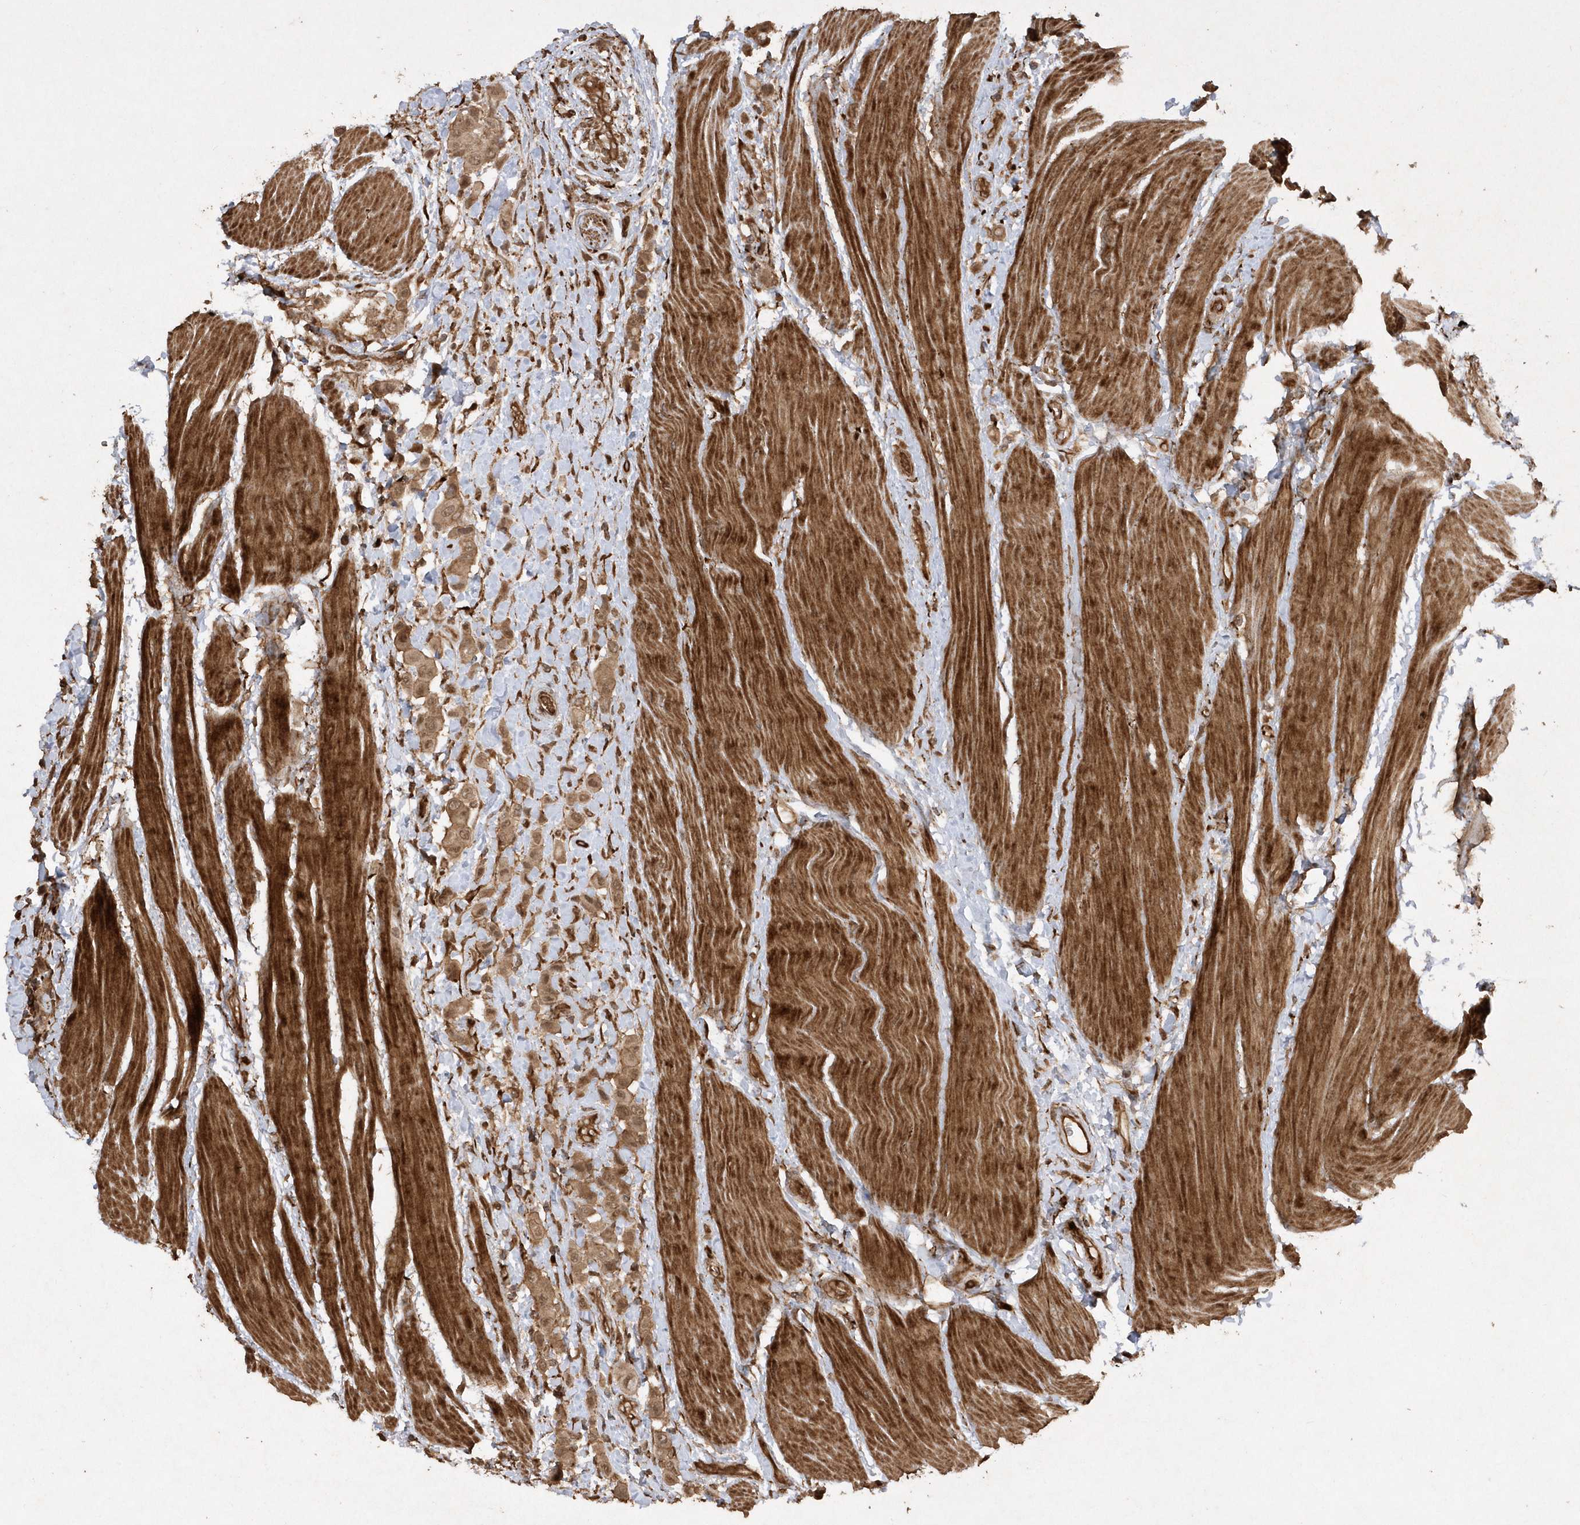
{"staining": {"intensity": "moderate", "quantity": ">75%", "location": "cytoplasmic/membranous,nuclear"}, "tissue": "urothelial cancer", "cell_type": "Tumor cells", "image_type": "cancer", "snomed": [{"axis": "morphology", "description": "Urothelial carcinoma, High grade"}, {"axis": "topography", "description": "Urinary bladder"}], "caption": "DAB (3,3'-diaminobenzidine) immunohistochemical staining of urothelial carcinoma (high-grade) exhibits moderate cytoplasmic/membranous and nuclear protein positivity in approximately >75% of tumor cells.", "gene": "AVPI1", "patient": {"sex": "male", "age": 50}}